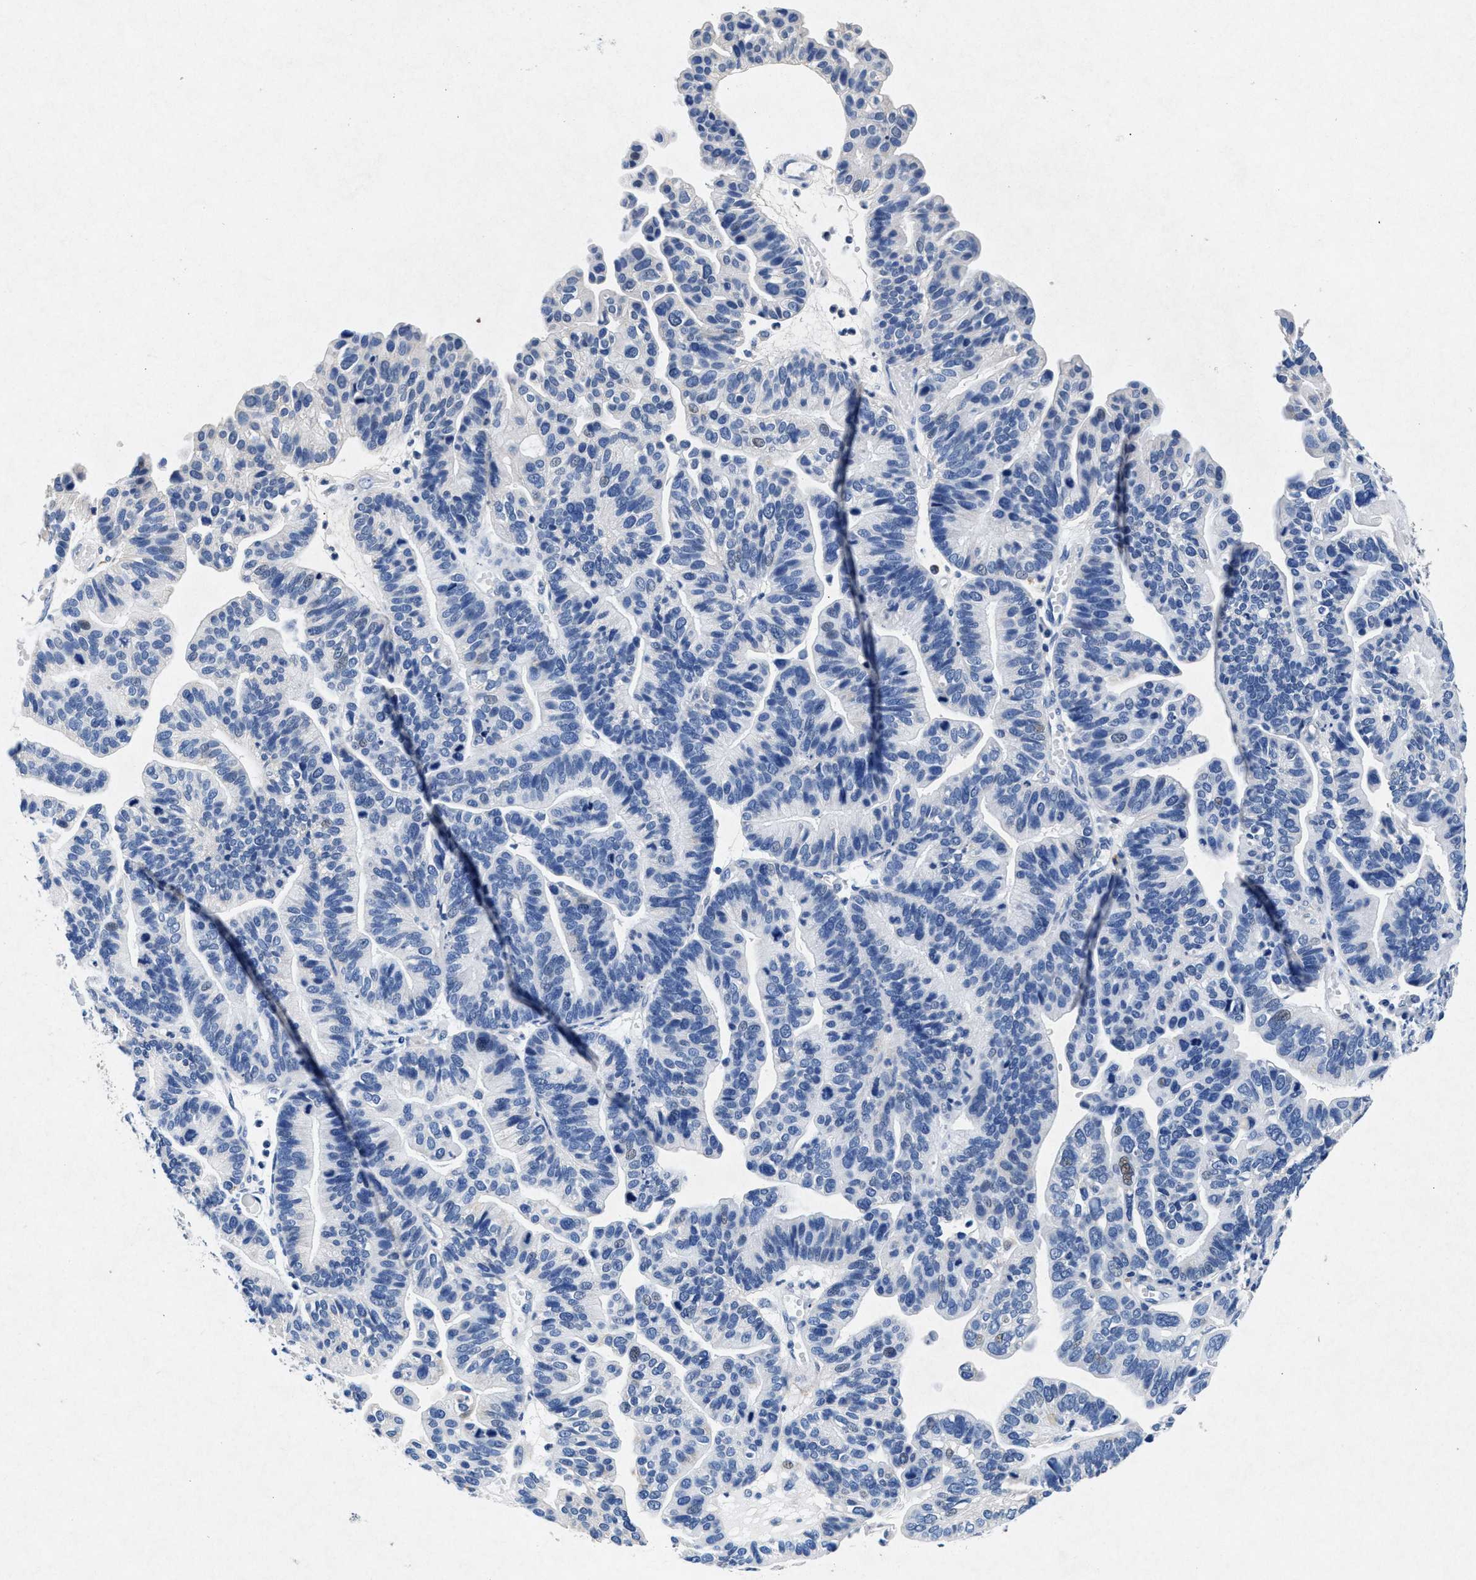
{"staining": {"intensity": "weak", "quantity": "<25%", "location": "nuclear"}, "tissue": "ovarian cancer", "cell_type": "Tumor cells", "image_type": "cancer", "snomed": [{"axis": "morphology", "description": "Cystadenocarcinoma, serous, NOS"}, {"axis": "topography", "description": "Ovary"}], "caption": "Protein analysis of ovarian cancer demonstrates no significant expression in tumor cells. Nuclei are stained in blue.", "gene": "MAP6", "patient": {"sex": "female", "age": 56}}